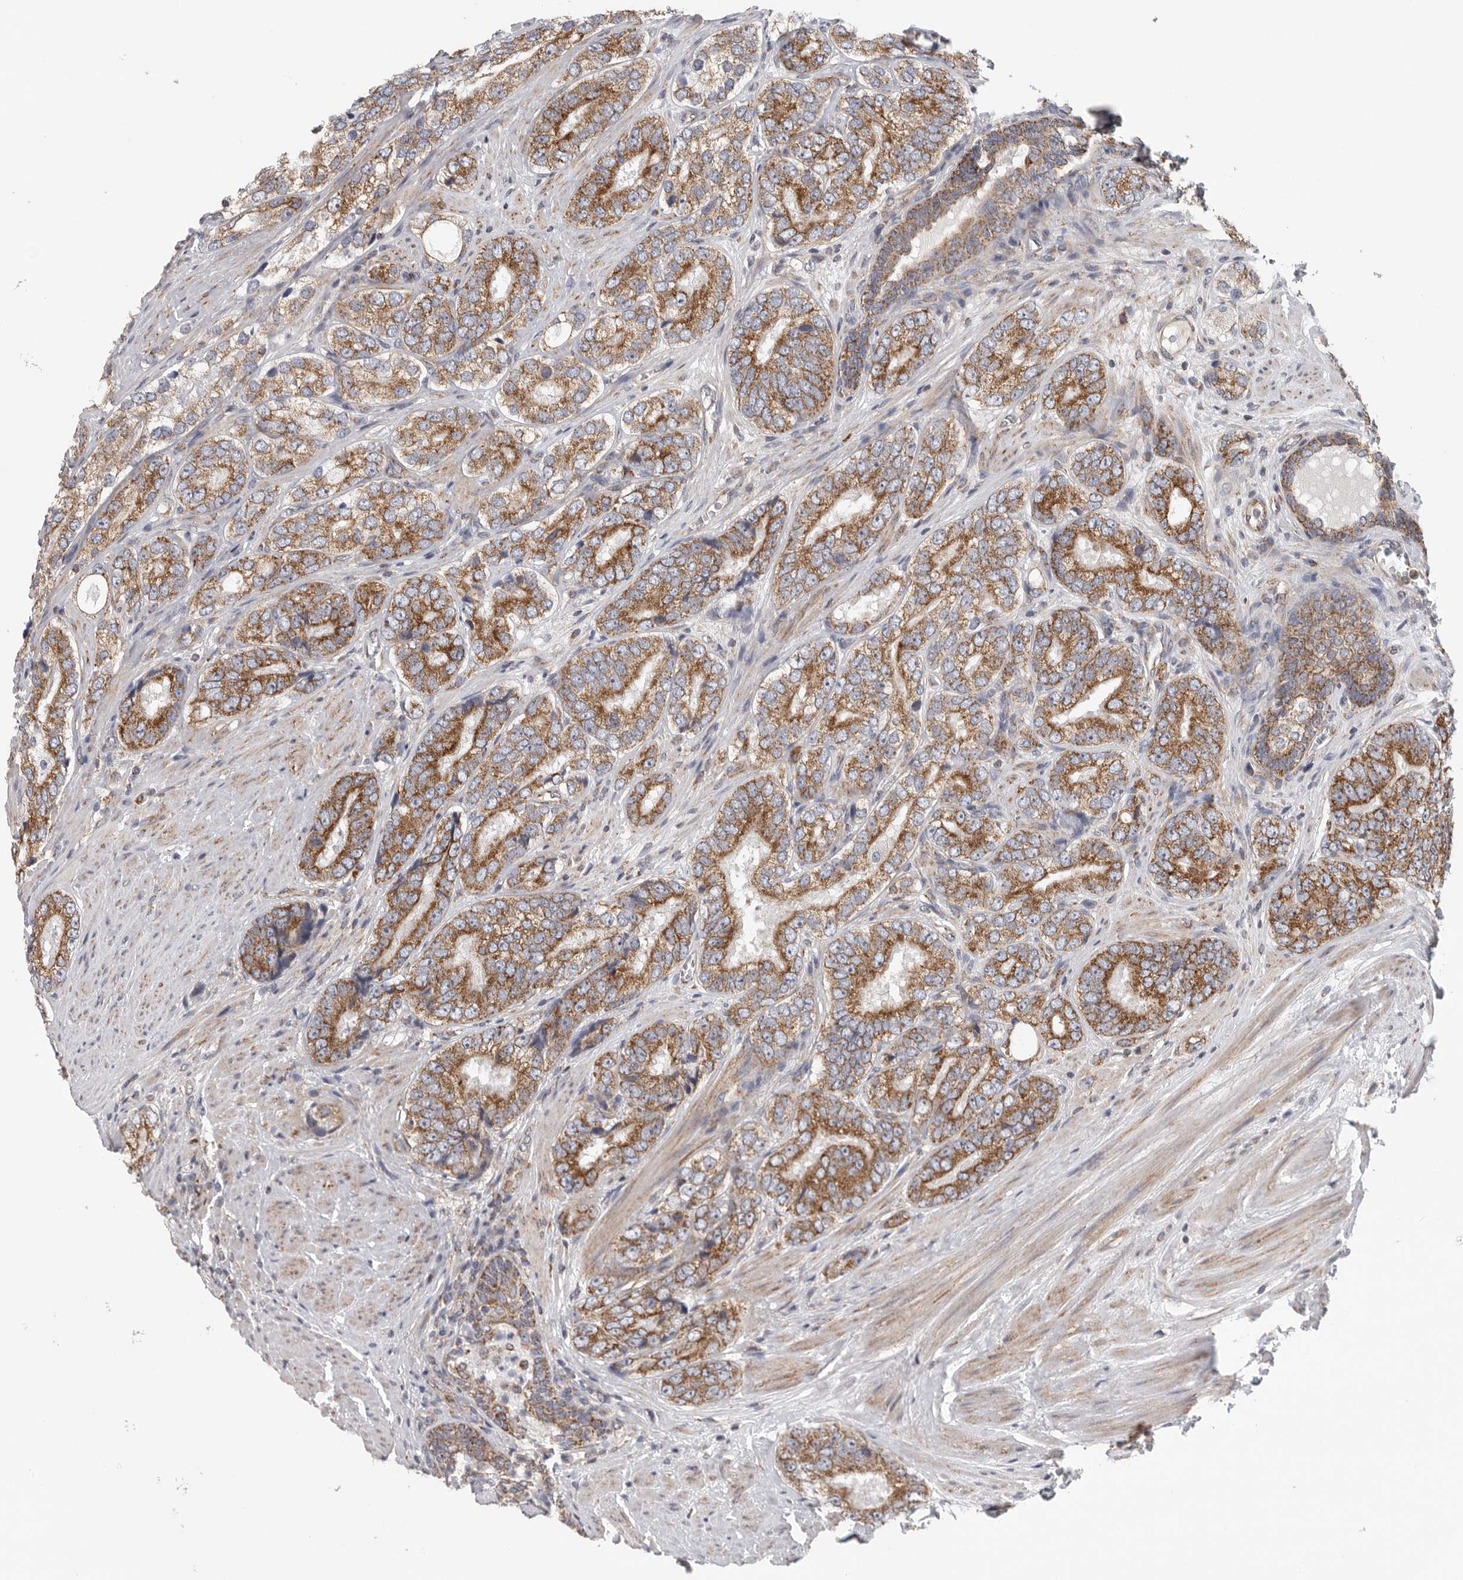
{"staining": {"intensity": "moderate", "quantity": ">75%", "location": "cytoplasmic/membranous"}, "tissue": "prostate cancer", "cell_type": "Tumor cells", "image_type": "cancer", "snomed": [{"axis": "morphology", "description": "Adenocarcinoma, High grade"}, {"axis": "topography", "description": "Prostate"}], "caption": "Prostate cancer stained with immunohistochemistry displays moderate cytoplasmic/membranous positivity in approximately >75% of tumor cells.", "gene": "FKBP8", "patient": {"sex": "male", "age": 56}}